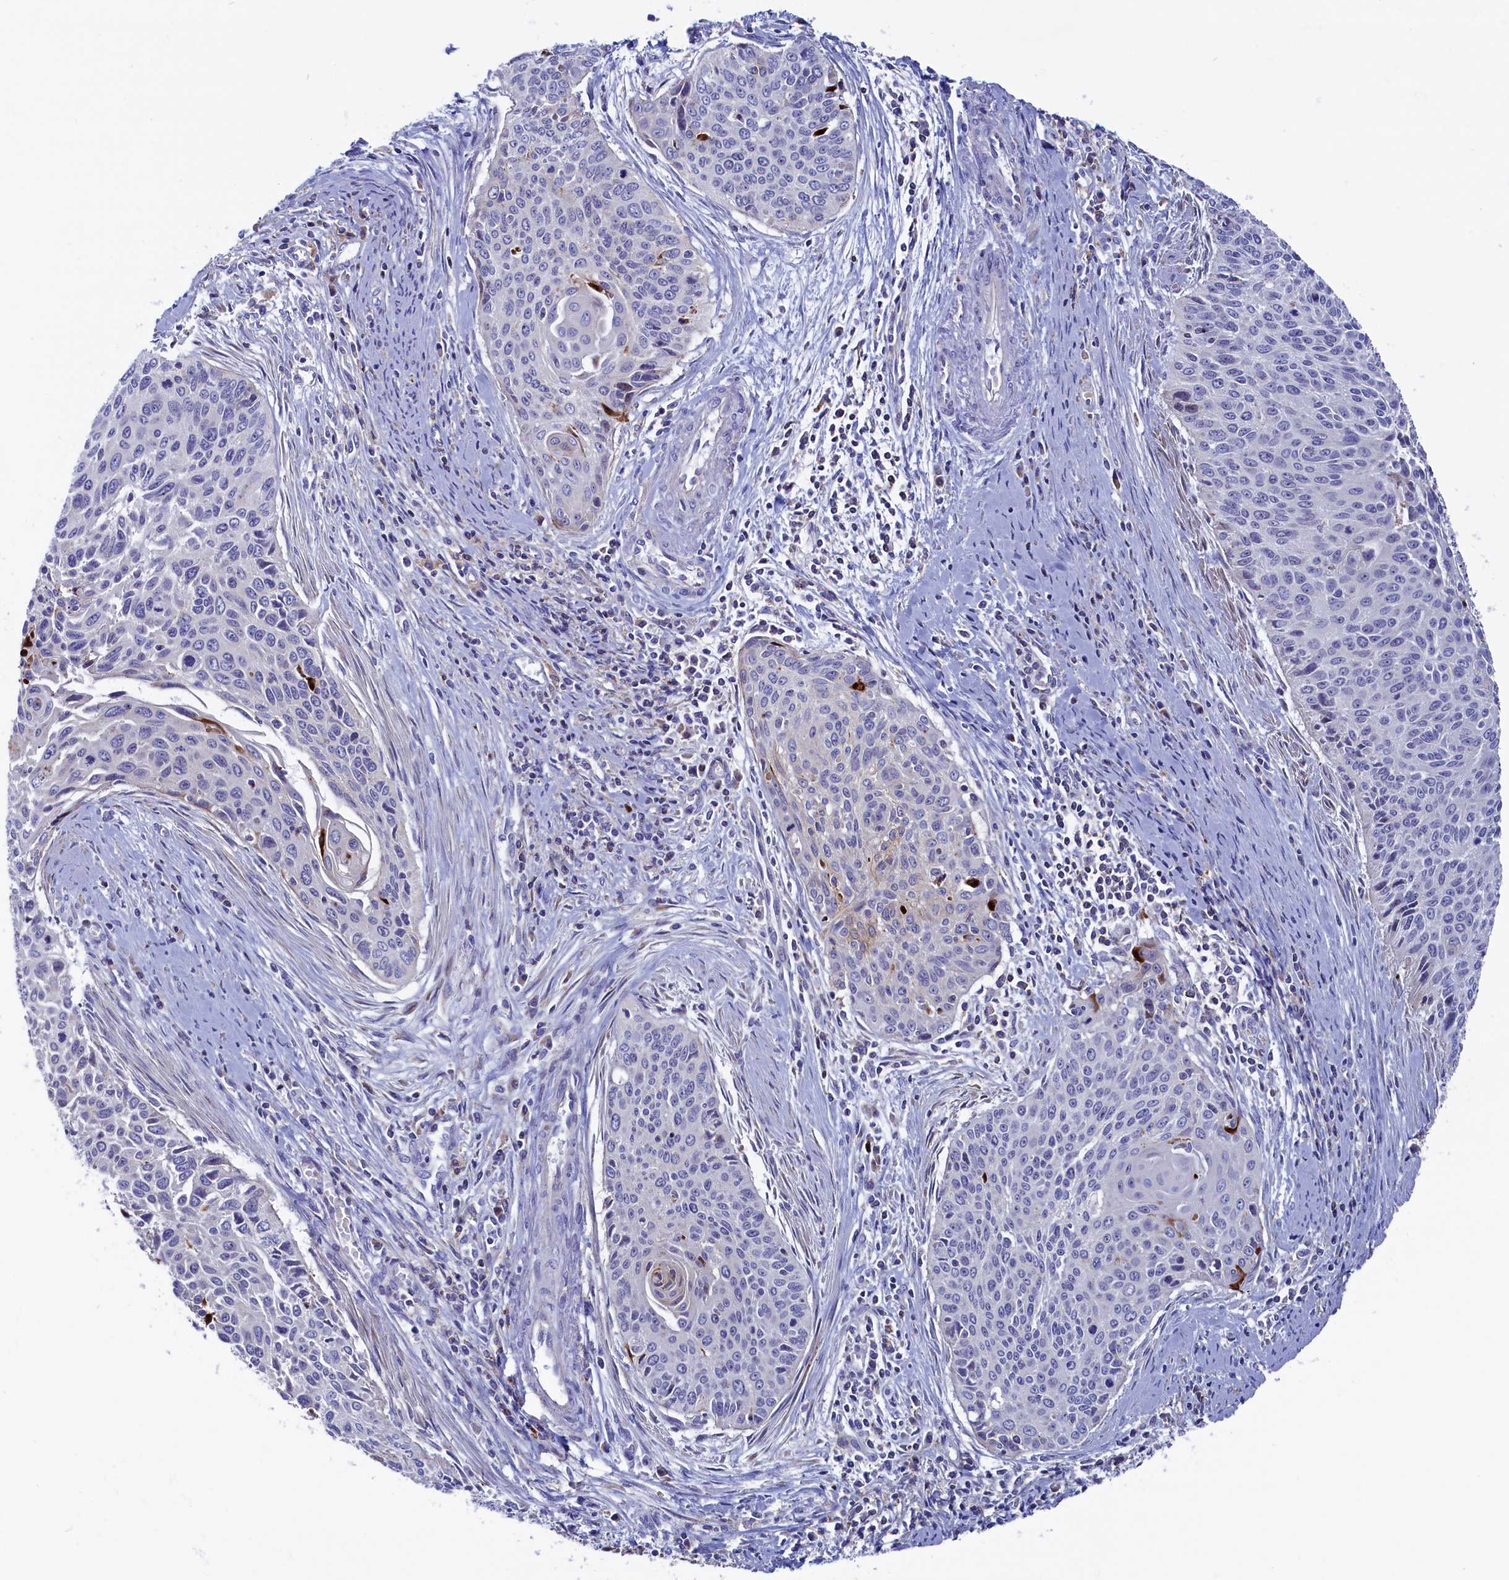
{"staining": {"intensity": "weak", "quantity": "<25%", "location": "cytoplasmic/membranous"}, "tissue": "cervical cancer", "cell_type": "Tumor cells", "image_type": "cancer", "snomed": [{"axis": "morphology", "description": "Squamous cell carcinoma, NOS"}, {"axis": "topography", "description": "Cervix"}], "caption": "DAB (3,3'-diaminobenzidine) immunohistochemical staining of cervical cancer (squamous cell carcinoma) demonstrates no significant staining in tumor cells.", "gene": "NUDT7", "patient": {"sex": "female", "age": 55}}